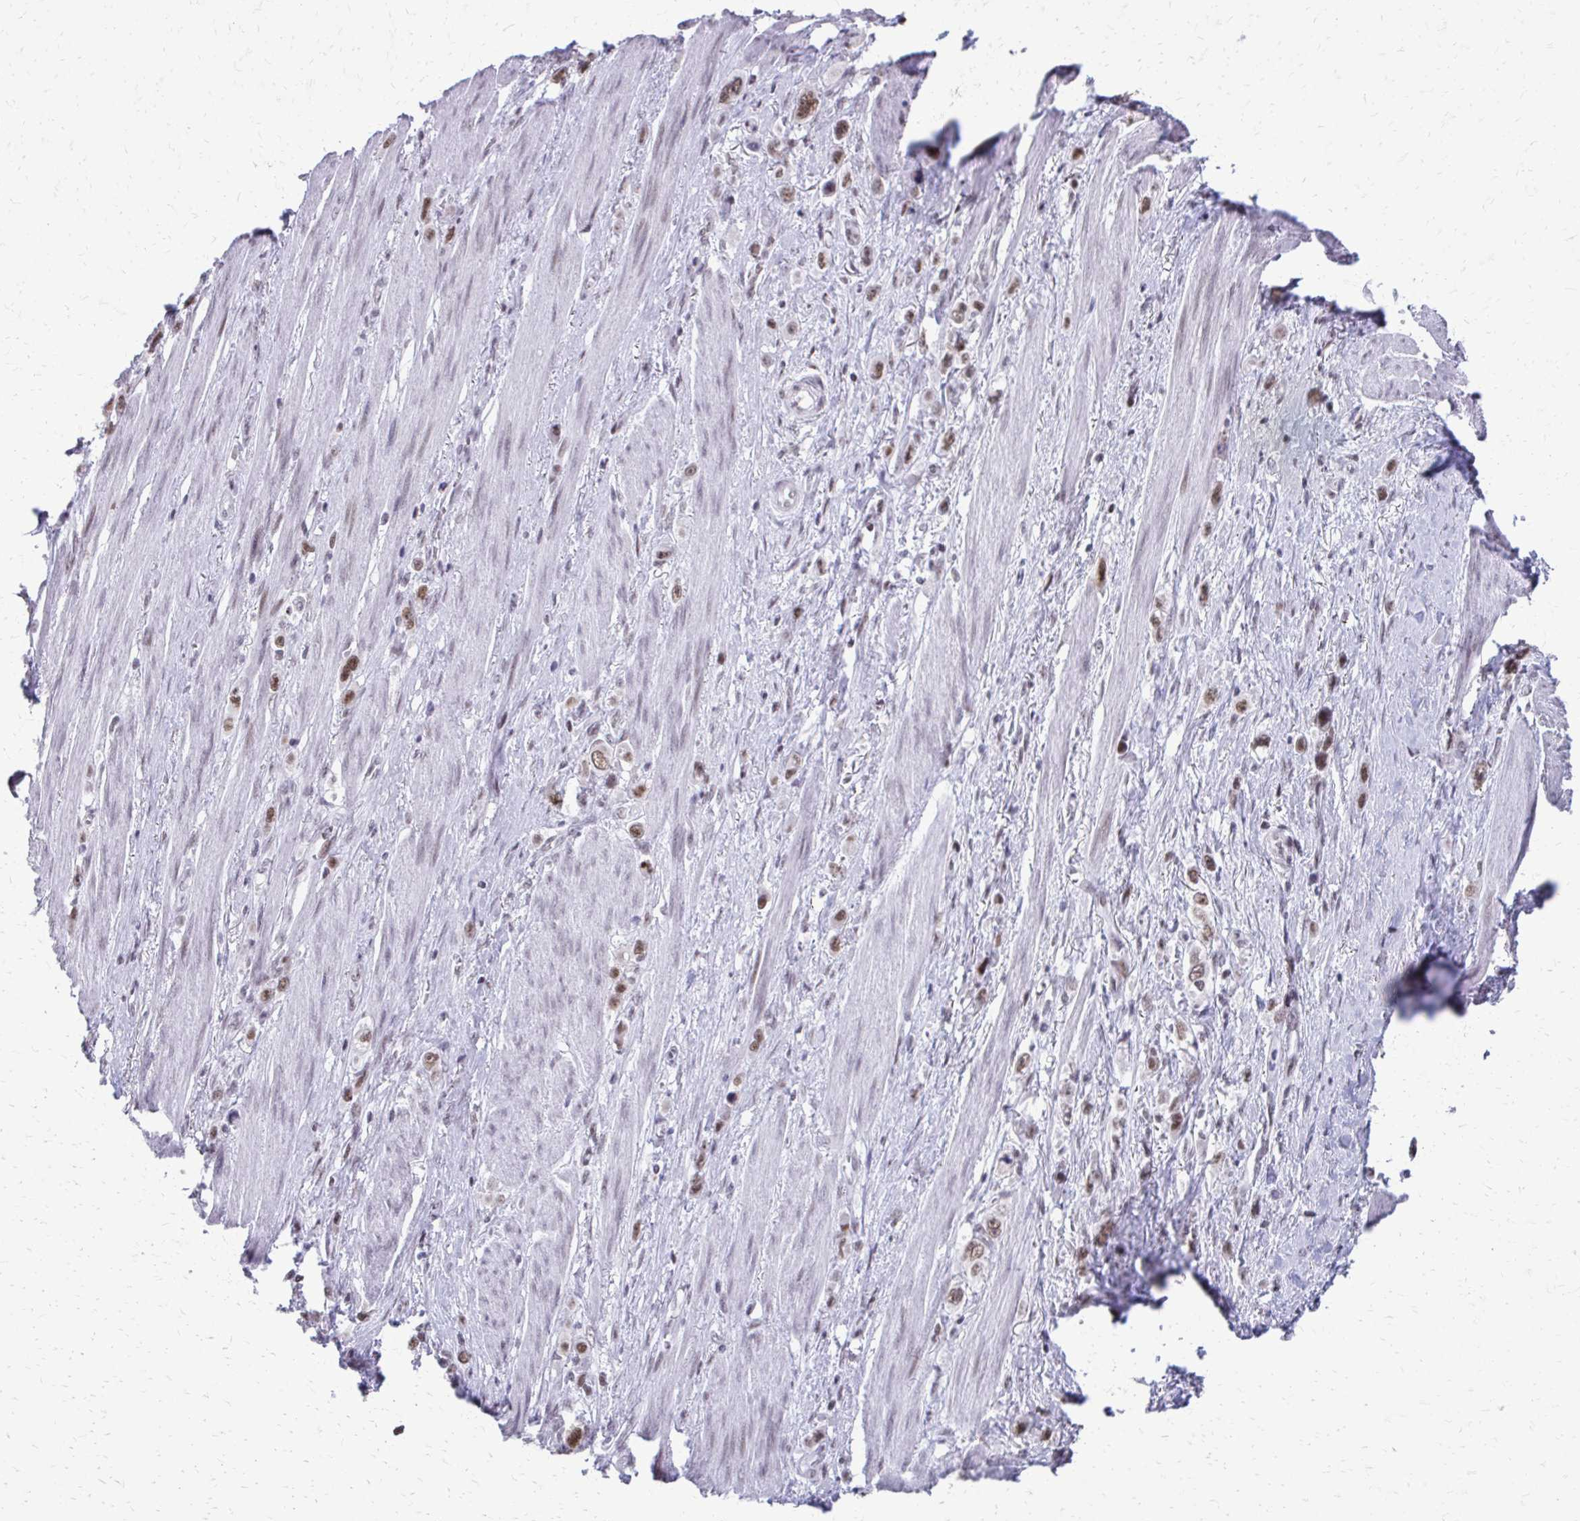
{"staining": {"intensity": "moderate", "quantity": ">75%", "location": "nuclear"}, "tissue": "stomach cancer", "cell_type": "Tumor cells", "image_type": "cancer", "snomed": [{"axis": "morphology", "description": "Adenocarcinoma, NOS"}, {"axis": "topography", "description": "Stomach, upper"}], "caption": "Stomach cancer (adenocarcinoma) was stained to show a protein in brown. There is medium levels of moderate nuclear expression in approximately >75% of tumor cells. The protein of interest is stained brown, and the nuclei are stained in blue (DAB IHC with brightfield microscopy, high magnification).", "gene": "SS18", "patient": {"sex": "male", "age": 75}}